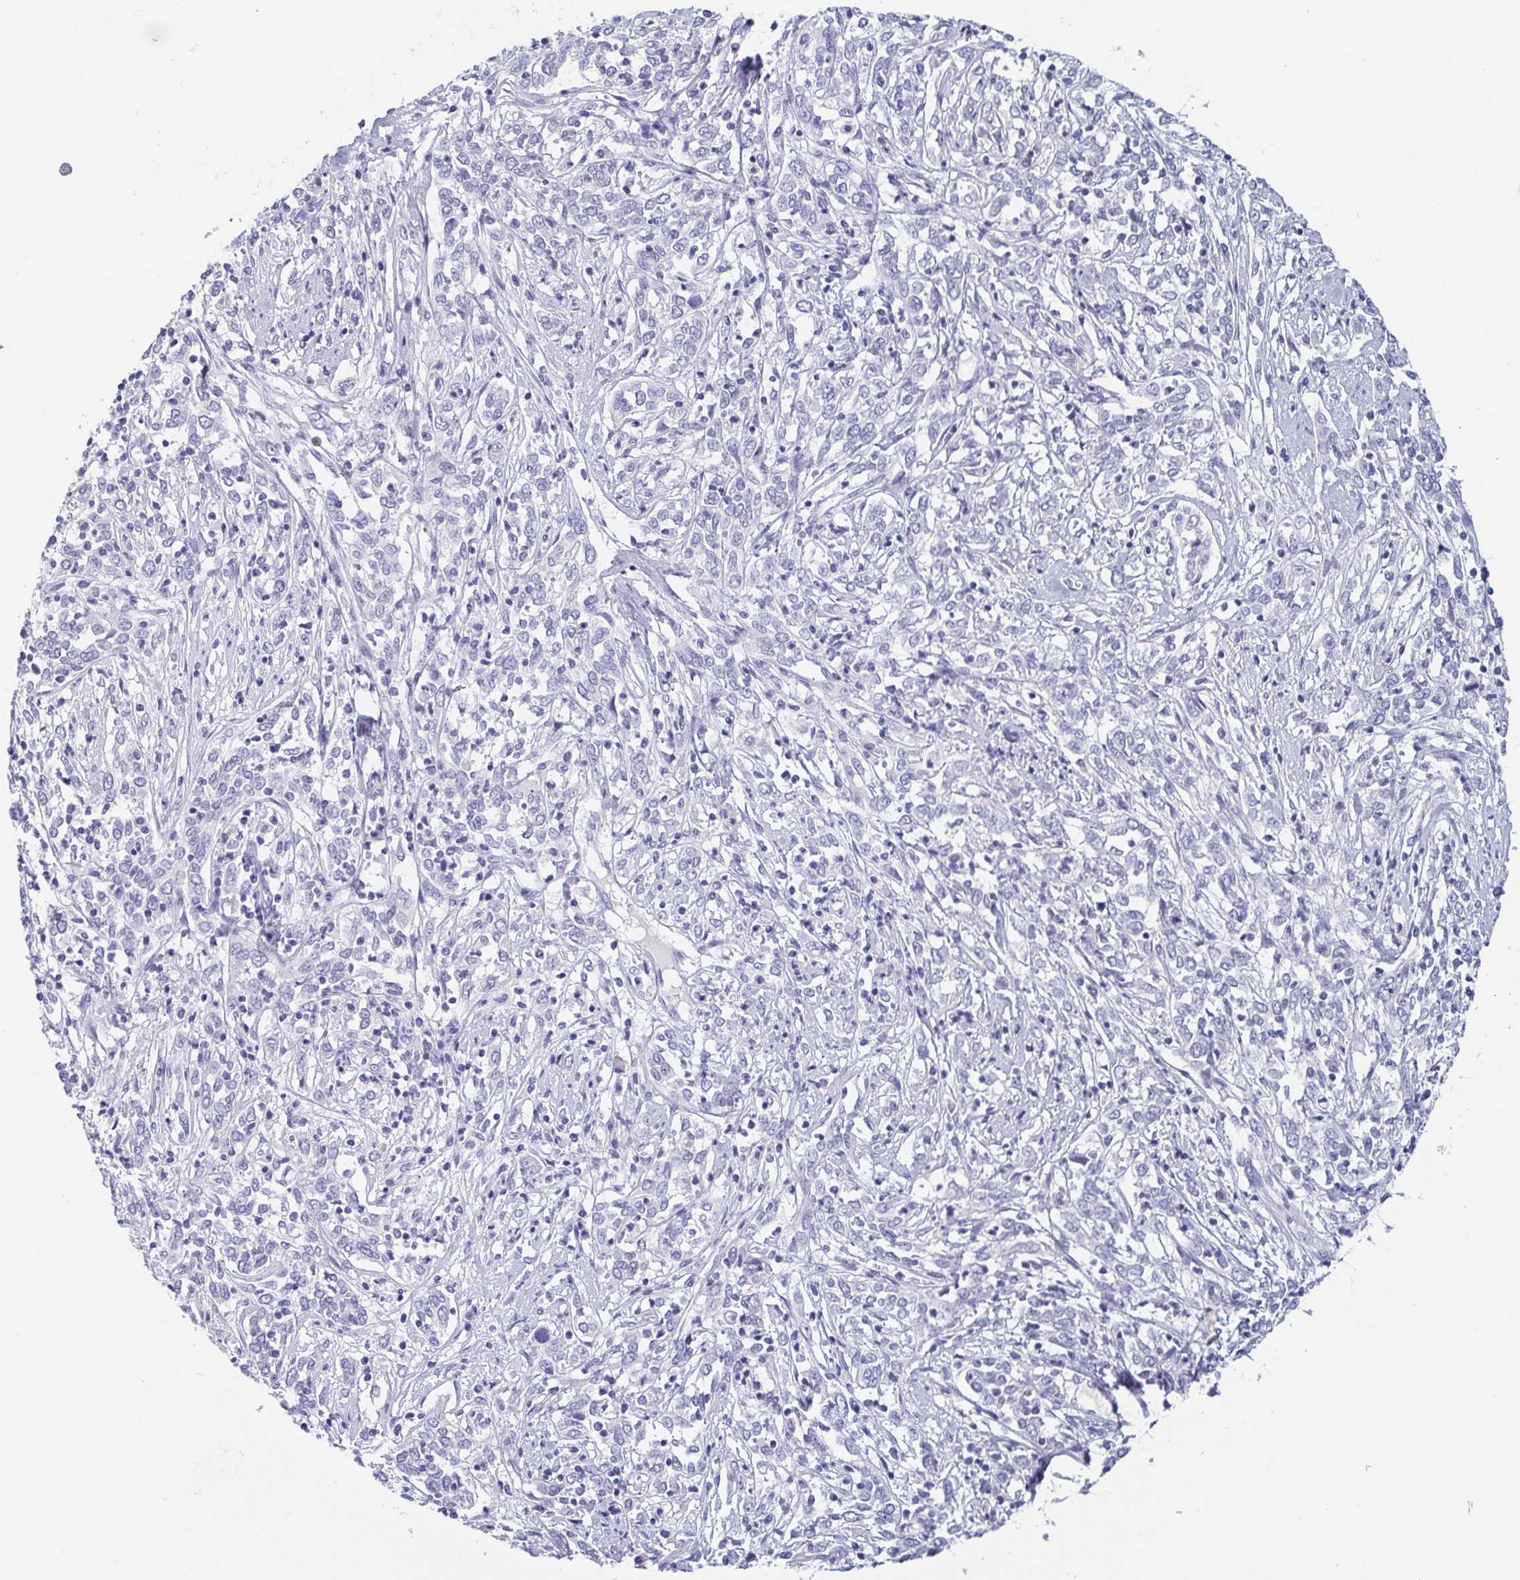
{"staining": {"intensity": "negative", "quantity": "none", "location": "none"}, "tissue": "cervical cancer", "cell_type": "Tumor cells", "image_type": "cancer", "snomed": [{"axis": "morphology", "description": "Adenocarcinoma, NOS"}, {"axis": "topography", "description": "Cervix"}], "caption": "Immunohistochemistry (IHC) of human cervical cancer exhibits no staining in tumor cells.", "gene": "ITLN1", "patient": {"sex": "female", "age": 40}}